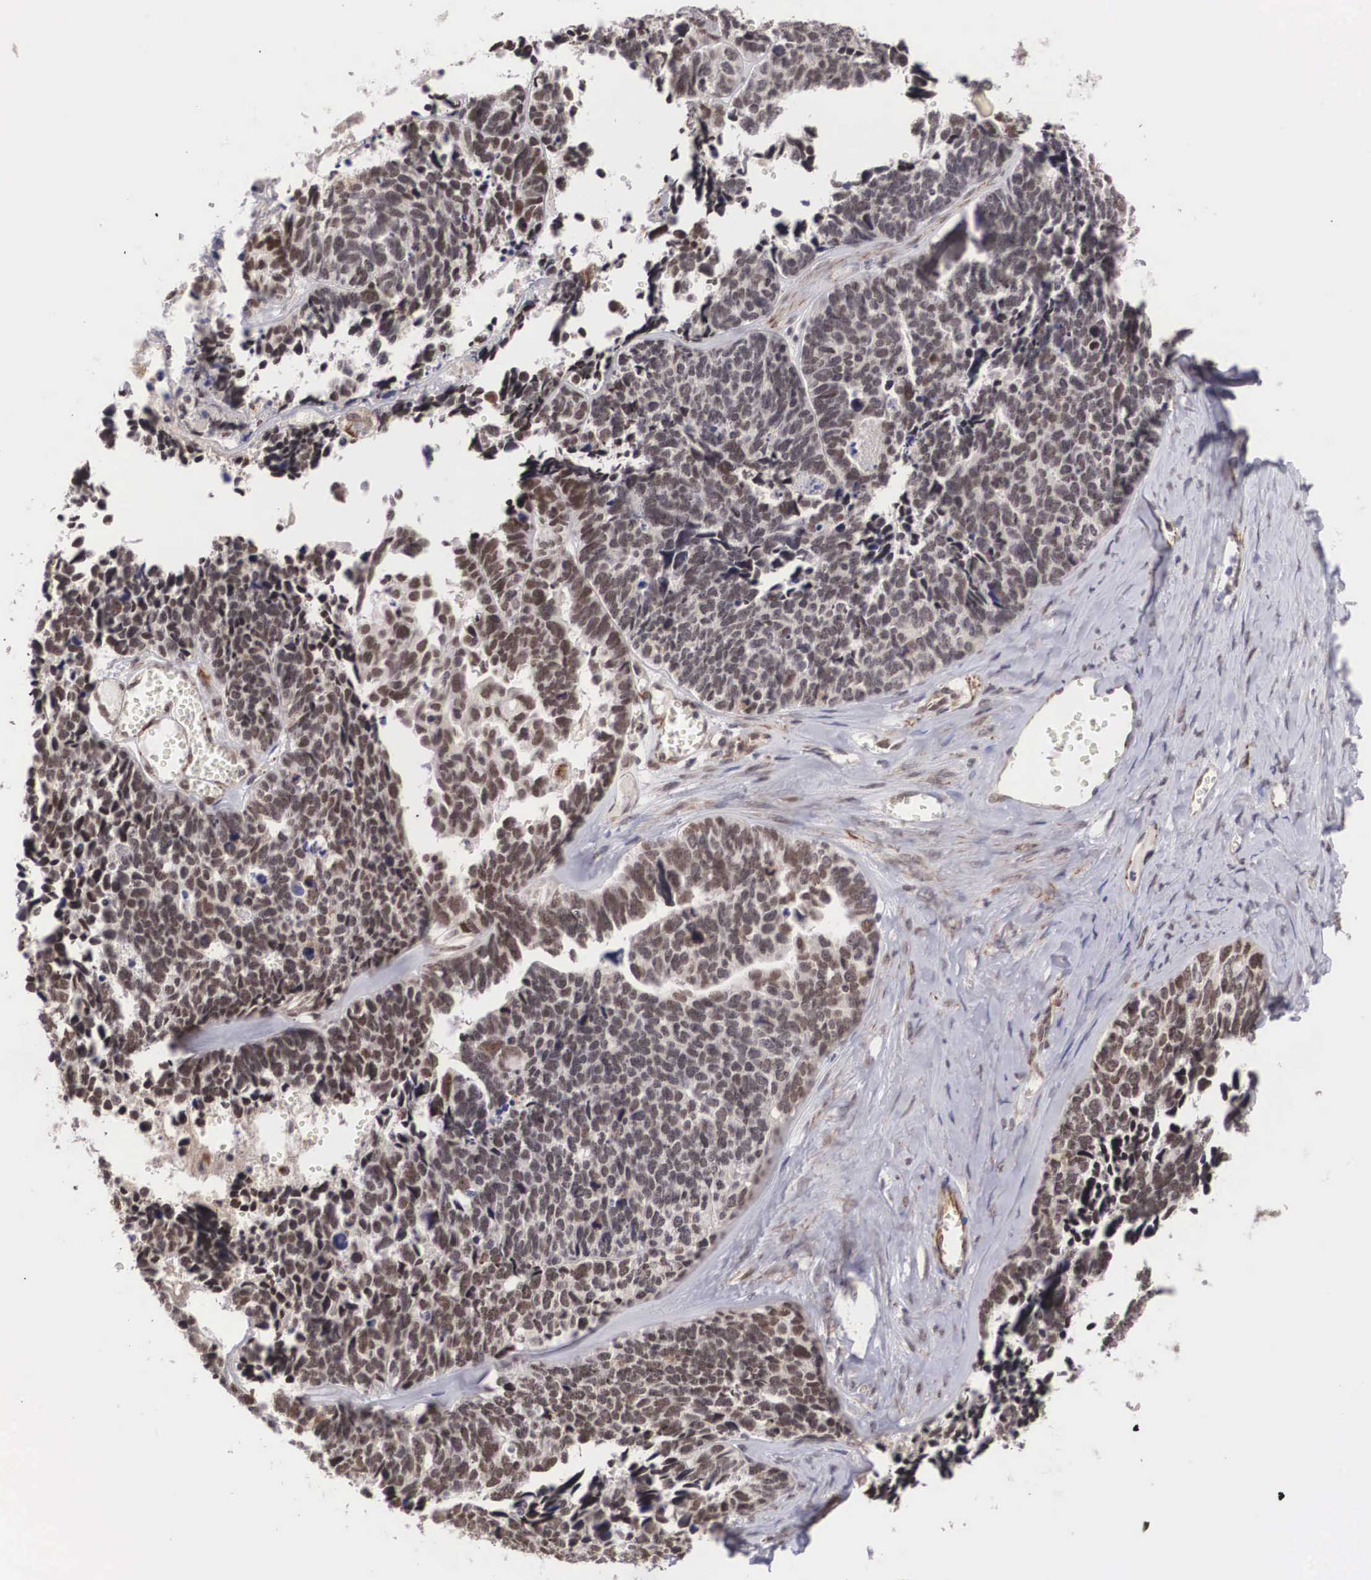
{"staining": {"intensity": "weak", "quantity": ">75%", "location": "nuclear"}, "tissue": "ovarian cancer", "cell_type": "Tumor cells", "image_type": "cancer", "snomed": [{"axis": "morphology", "description": "Cystadenocarcinoma, serous, NOS"}, {"axis": "topography", "description": "Ovary"}], "caption": "The histopathology image demonstrates a brown stain indicating the presence of a protein in the nuclear of tumor cells in serous cystadenocarcinoma (ovarian).", "gene": "MORC2", "patient": {"sex": "female", "age": 77}}